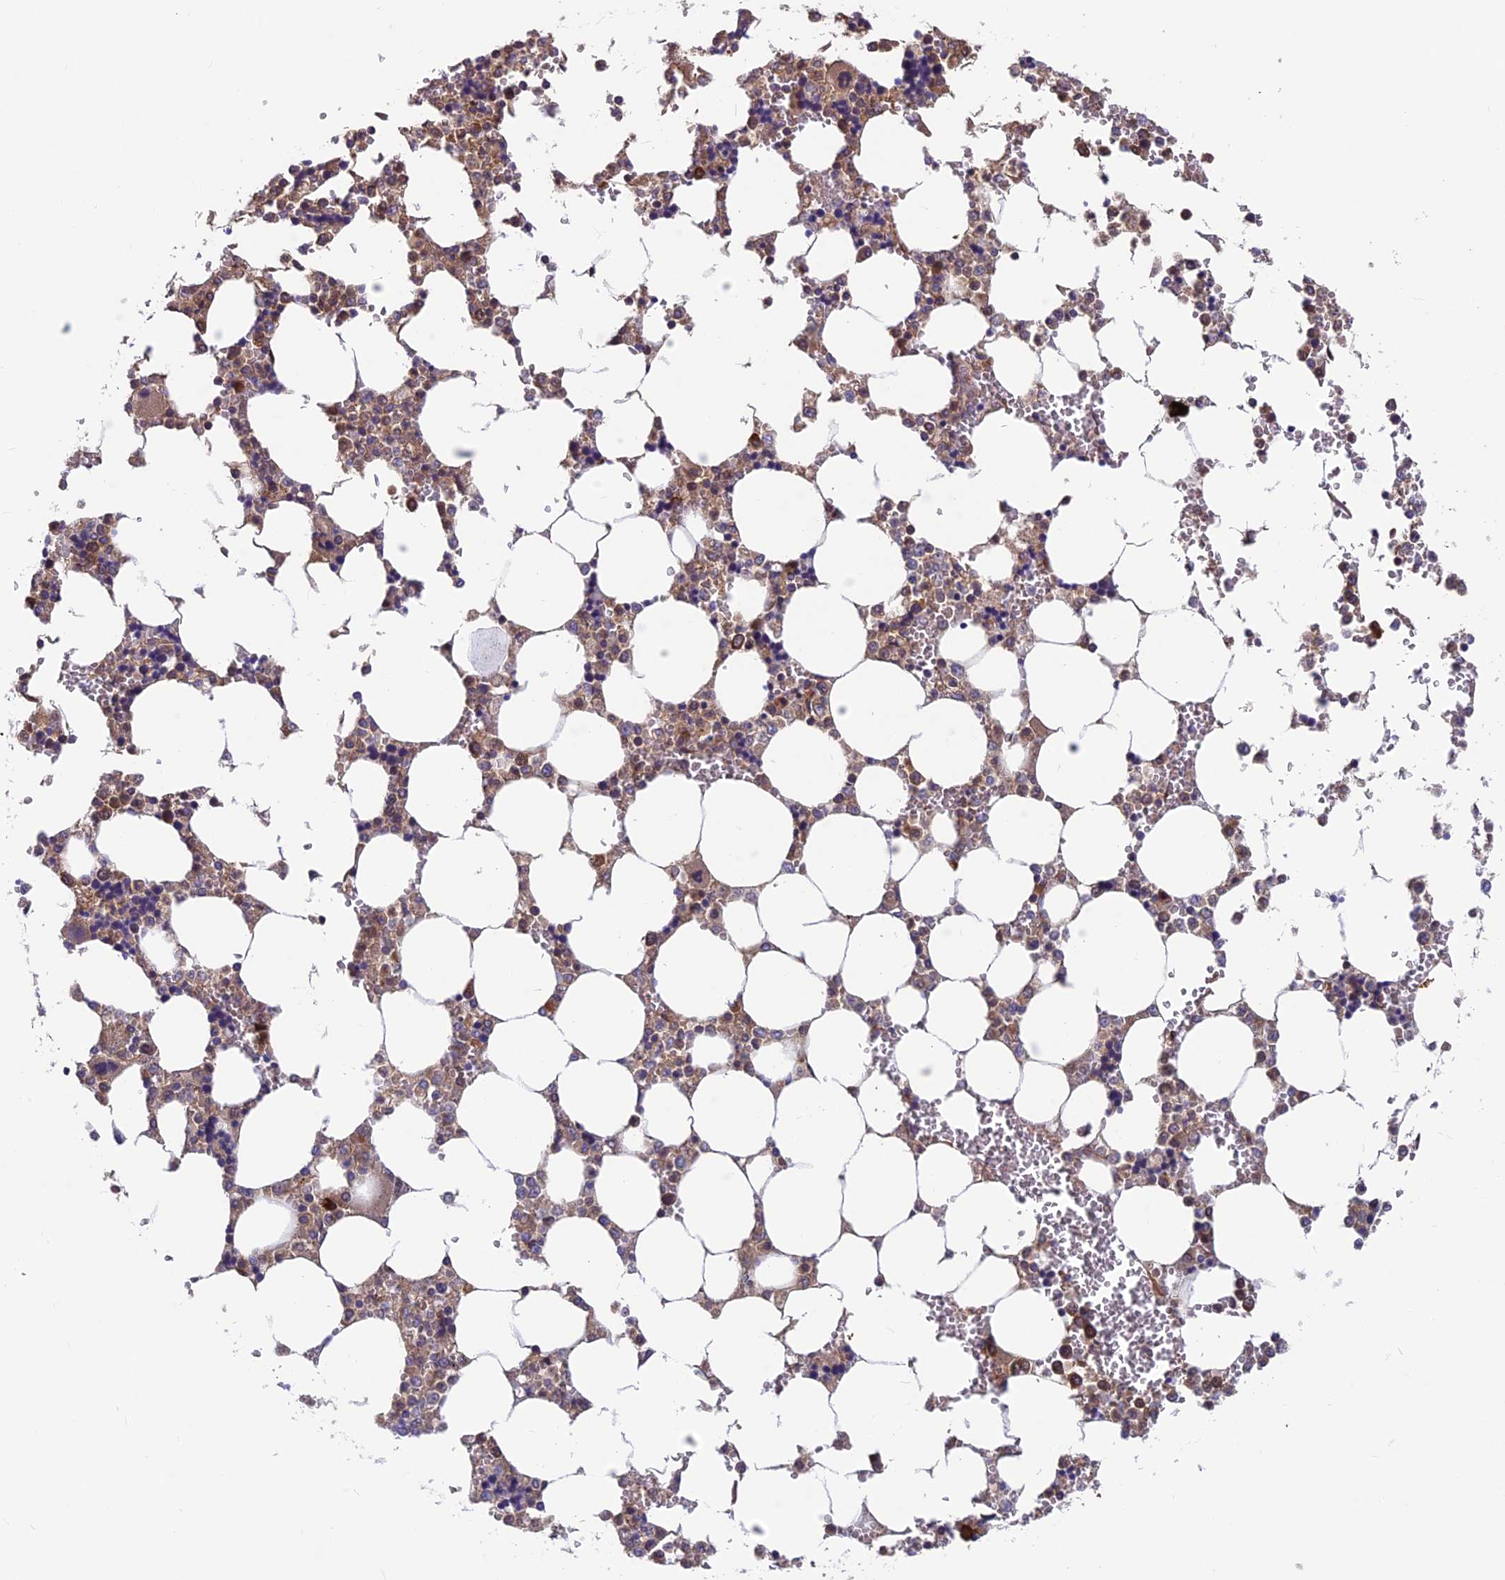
{"staining": {"intensity": "moderate", "quantity": "25%-75%", "location": "cytoplasmic/membranous"}, "tissue": "bone marrow", "cell_type": "Hematopoietic cells", "image_type": "normal", "snomed": [{"axis": "morphology", "description": "Normal tissue, NOS"}, {"axis": "topography", "description": "Bone marrow"}], "caption": "Bone marrow stained with a brown dye reveals moderate cytoplasmic/membranous positive expression in approximately 25%-75% of hematopoietic cells.", "gene": "CCDC15", "patient": {"sex": "male", "age": 64}}